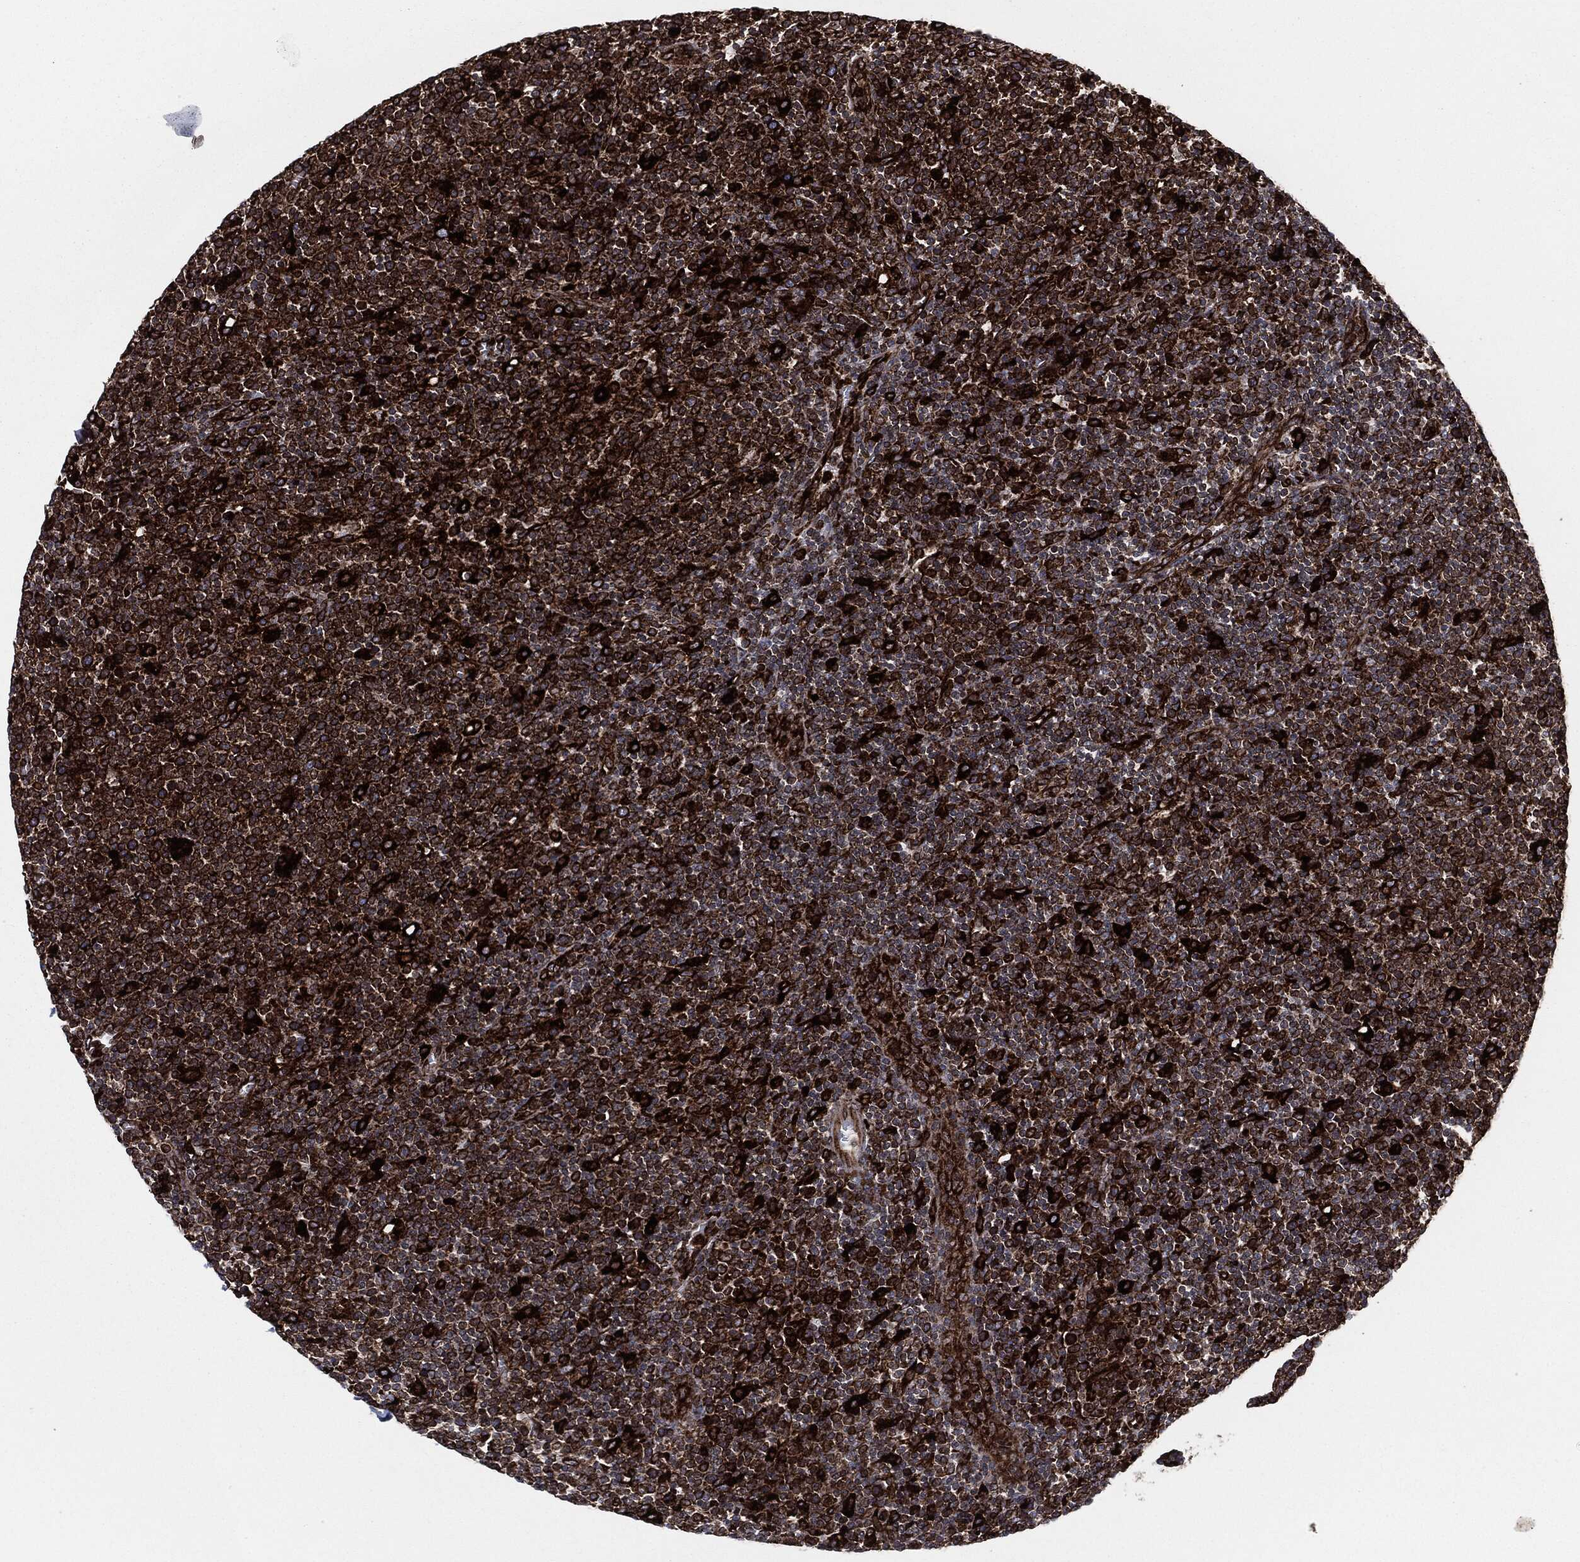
{"staining": {"intensity": "strong", "quantity": ">75%", "location": "cytoplasmic/membranous"}, "tissue": "lymphoma", "cell_type": "Tumor cells", "image_type": "cancer", "snomed": [{"axis": "morphology", "description": "Malignant lymphoma, non-Hodgkin's type, High grade"}, {"axis": "topography", "description": "Lymph node"}], "caption": "Protein expression analysis of high-grade malignant lymphoma, non-Hodgkin's type demonstrates strong cytoplasmic/membranous positivity in approximately >75% of tumor cells.", "gene": "CALR", "patient": {"sex": "male", "age": 61}}